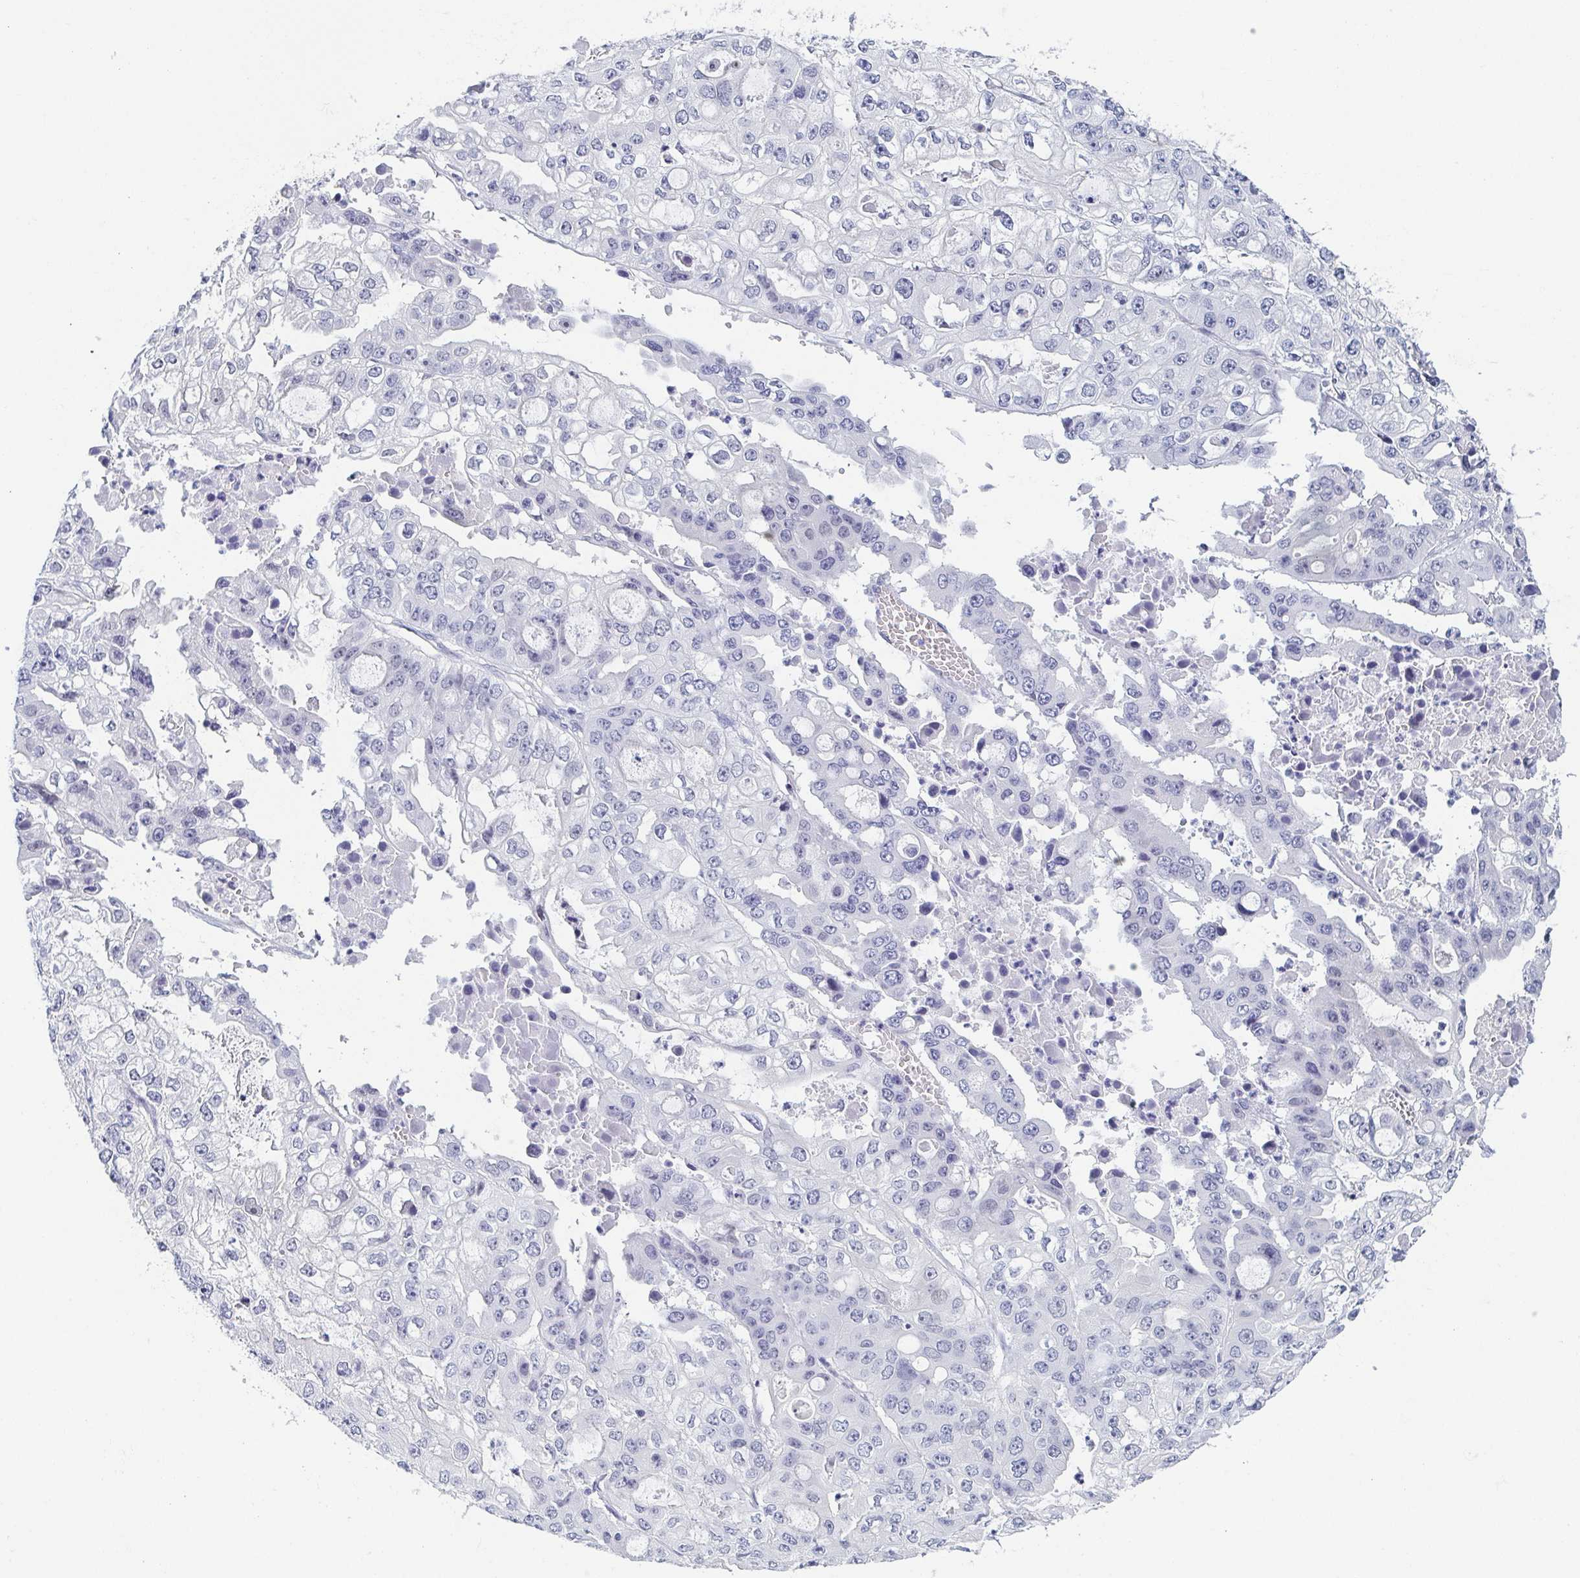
{"staining": {"intensity": "negative", "quantity": "none", "location": "none"}, "tissue": "ovarian cancer", "cell_type": "Tumor cells", "image_type": "cancer", "snomed": [{"axis": "morphology", "description": "Cystadenocarcinoma, serous, NOS"}, {"axis": "topography", "description": "Ovary"}], "caption": "The image demonstrates no staining of tumor cells in ovarian cancer.", "gene": "REG4", "patient": {"sex": "female", "age": 56}}